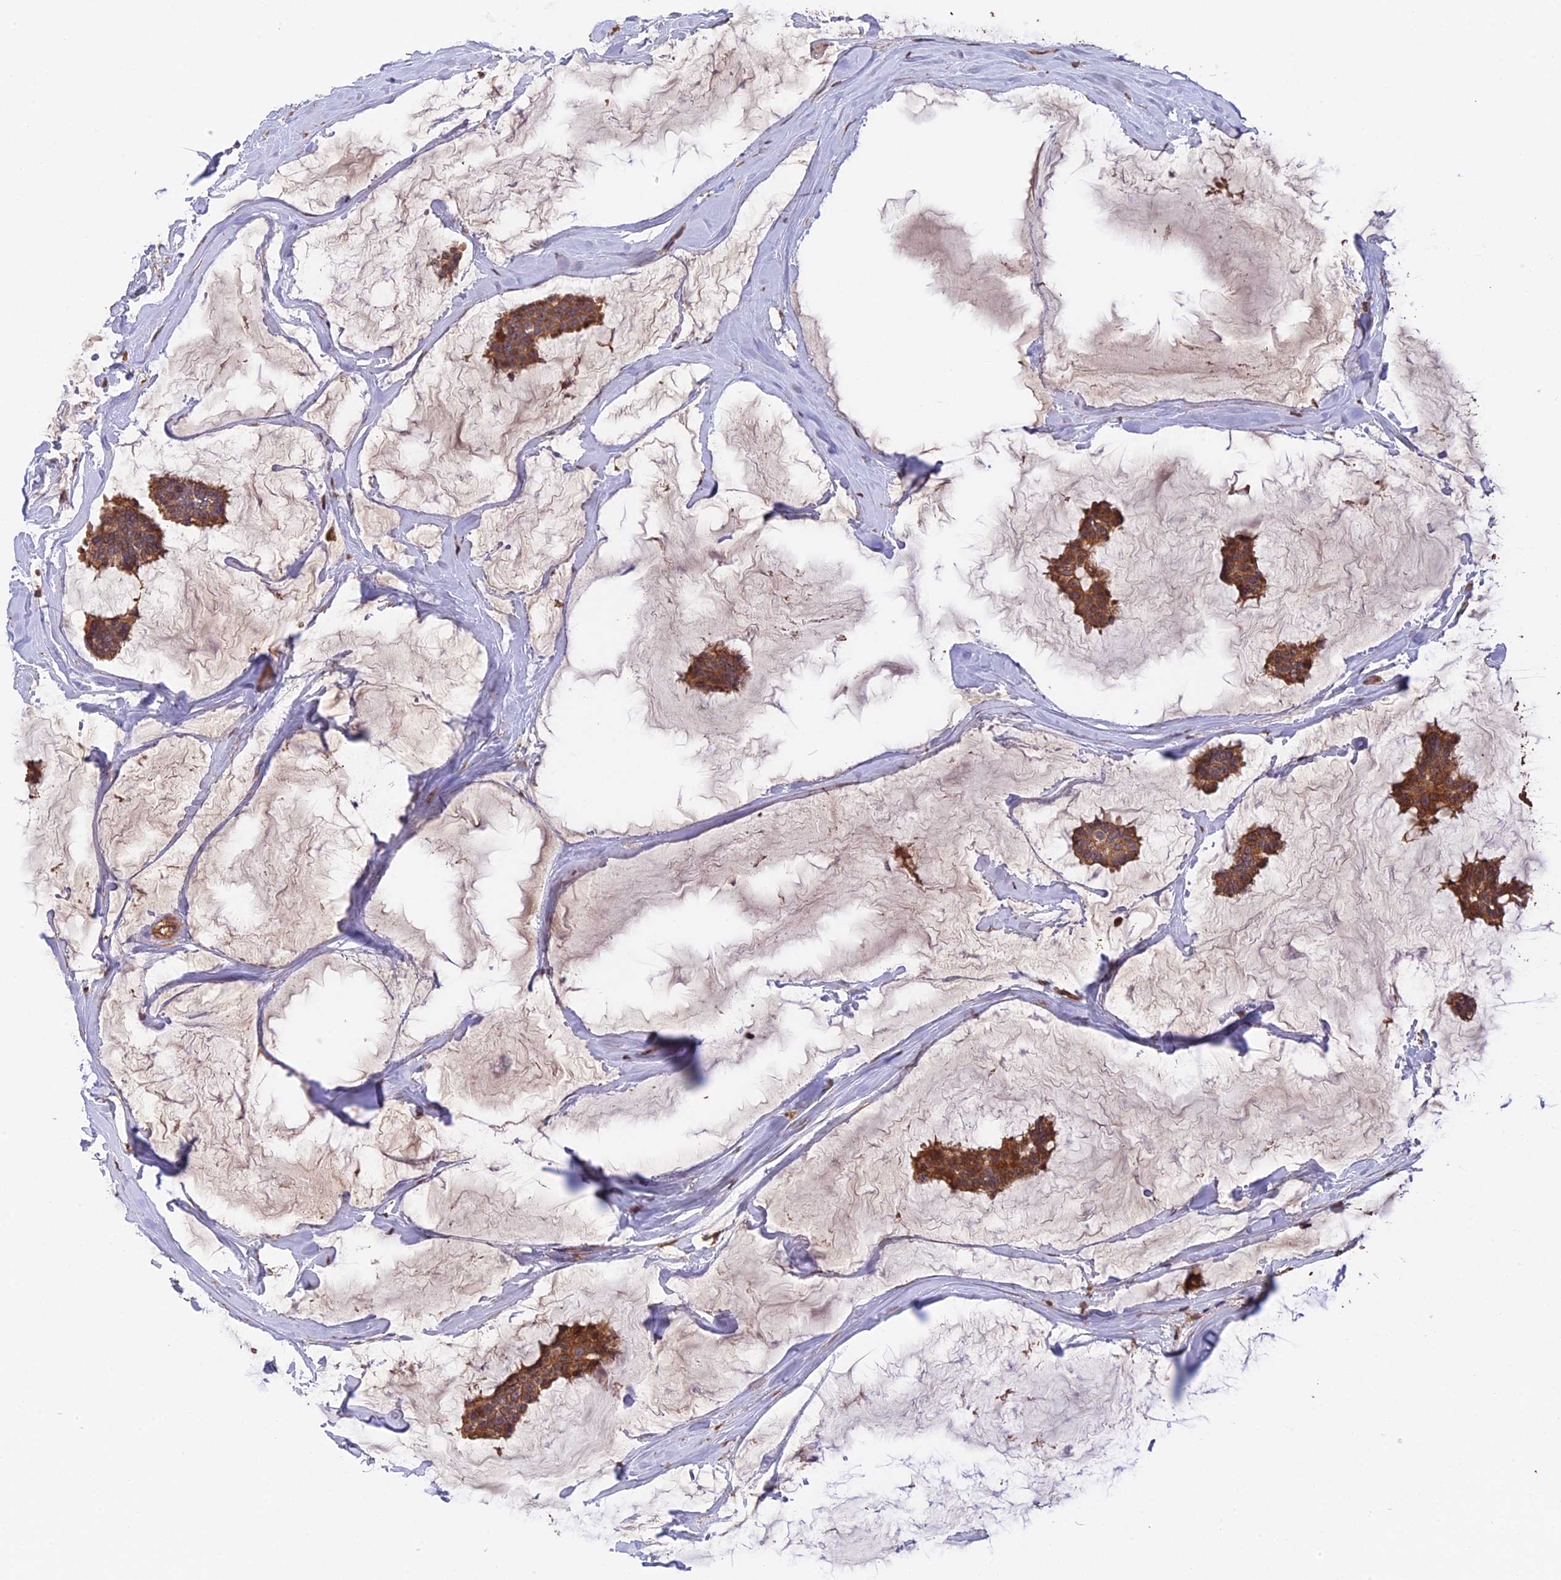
{"staining": {"intensity": "moderate", "quantity": ">75%", "location": "cytoplasmic/membranous"}, "tissue": "breast cancer", "cell_type": "Tumor cells", "image_type": "cancer", "snomed": [{"axis": "morphology", "description": "Duct carcinoma"}, {"axis": "topography", "description": "Breast"}], "caption": "Infiltrating ductal carcinoma (breast) stained with DAB (3,3'-diaminobenzidine) immunohistochemistry shows medium levels of moderate cytoplasmic/membranous positivity in about >75% of tumor cells. (DAB IHC with brightfield microscopy, high magnification).", "gene": "RASAL1", "patient": {"sex": "female", "age": 93}}